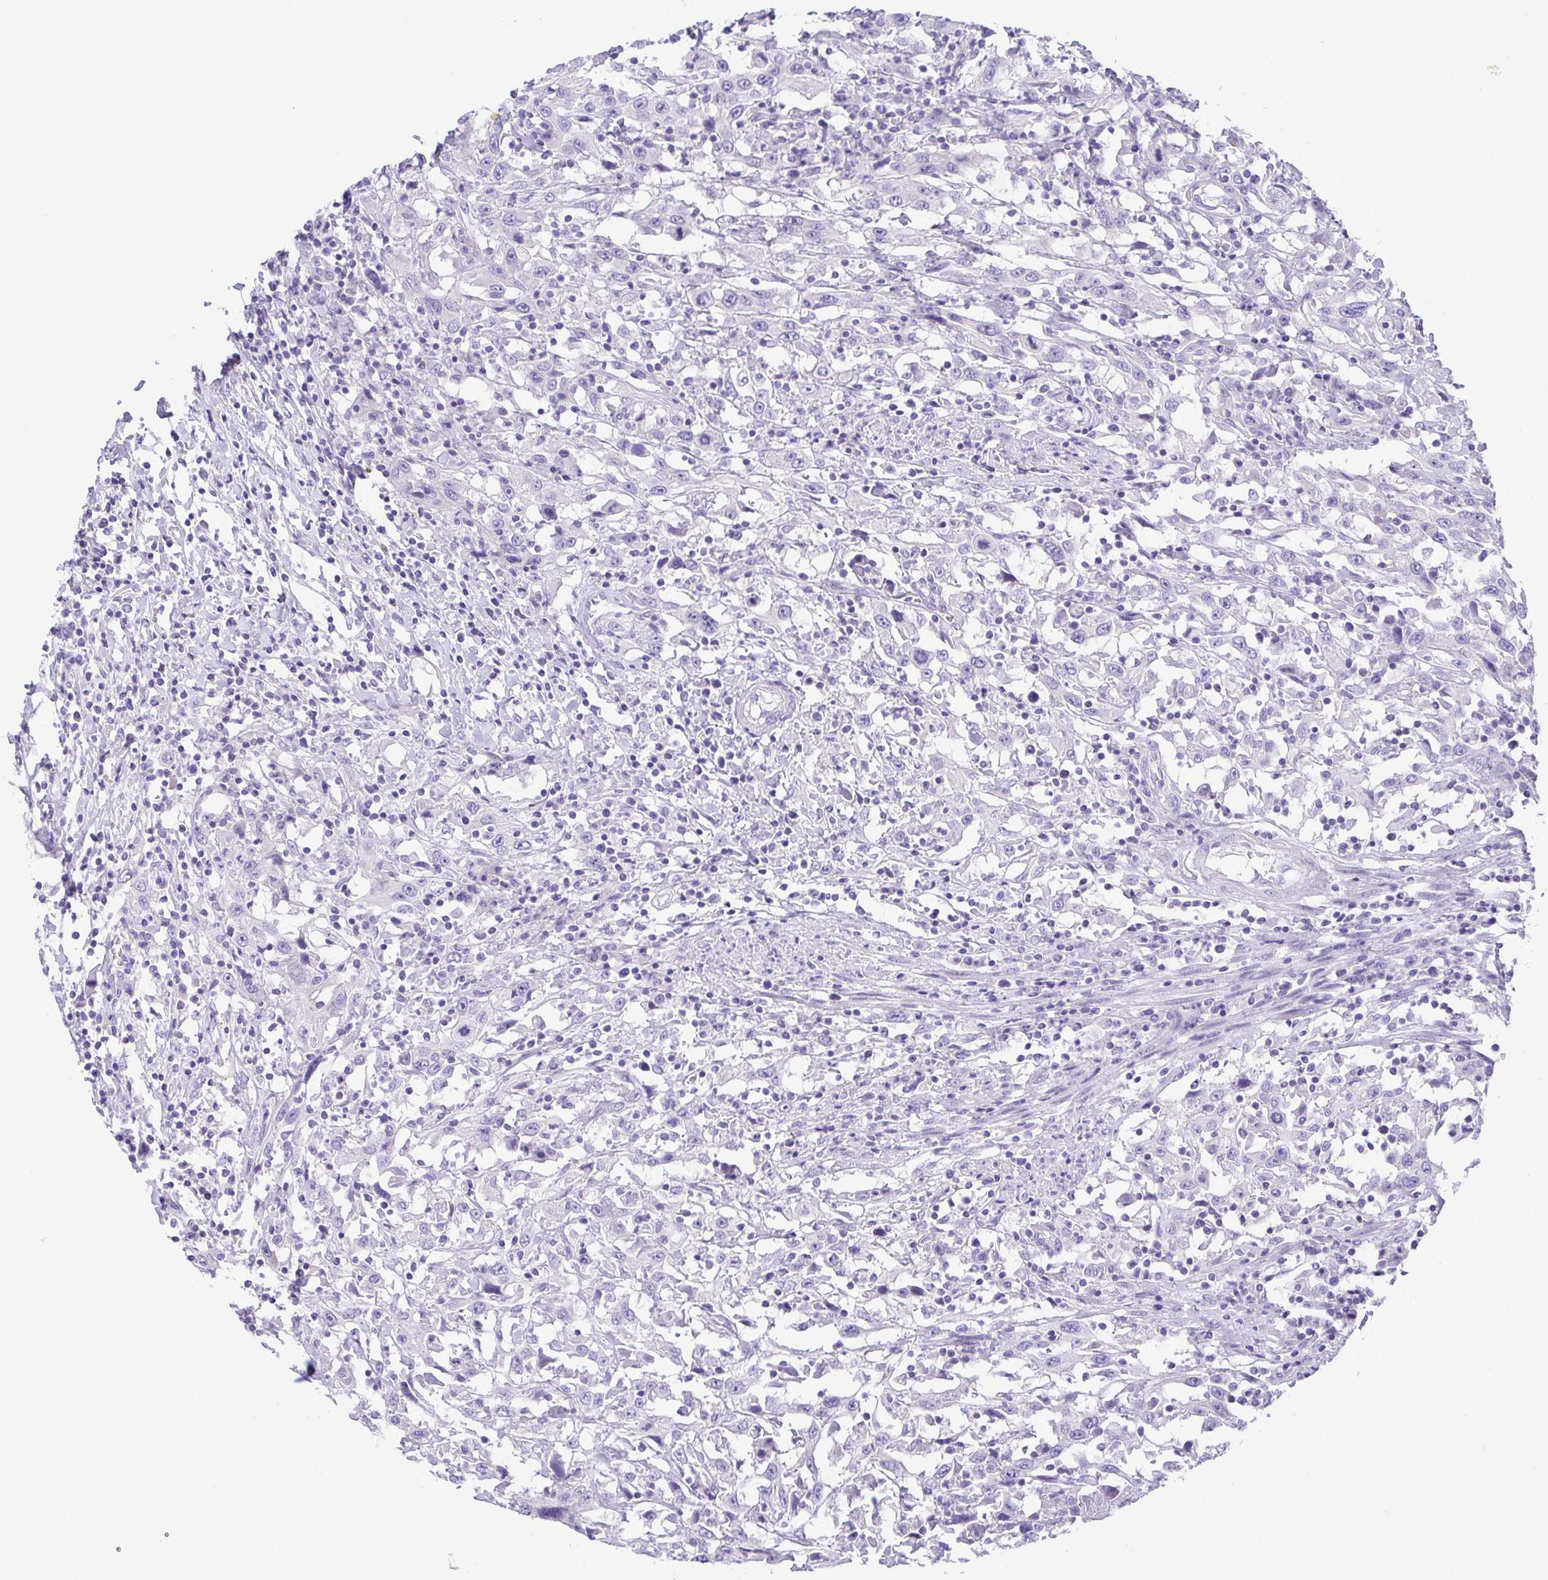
{"staining": {"intensity": "negative", "quantity": "none", "location": "none"}, "tissue": "urothelial cancer", "cell_type": "Tumor cells", "image_type": "cancer", "snomed": [{"axis": "morphology", "description": "Urothelial carcinoma, High grade"}, {"axis": "topography", "description": "Urinary bladder"}], "caption": "The immunohistochemistry (IHC) photomicrograph has no significant staining in tumor cells of urothelial carcinoma (high-grade) tissue. (DAB IHC with hematoxylin counter stain).", "gene": "LUZP4", "patient": {"sex": "male", "age": 61}}